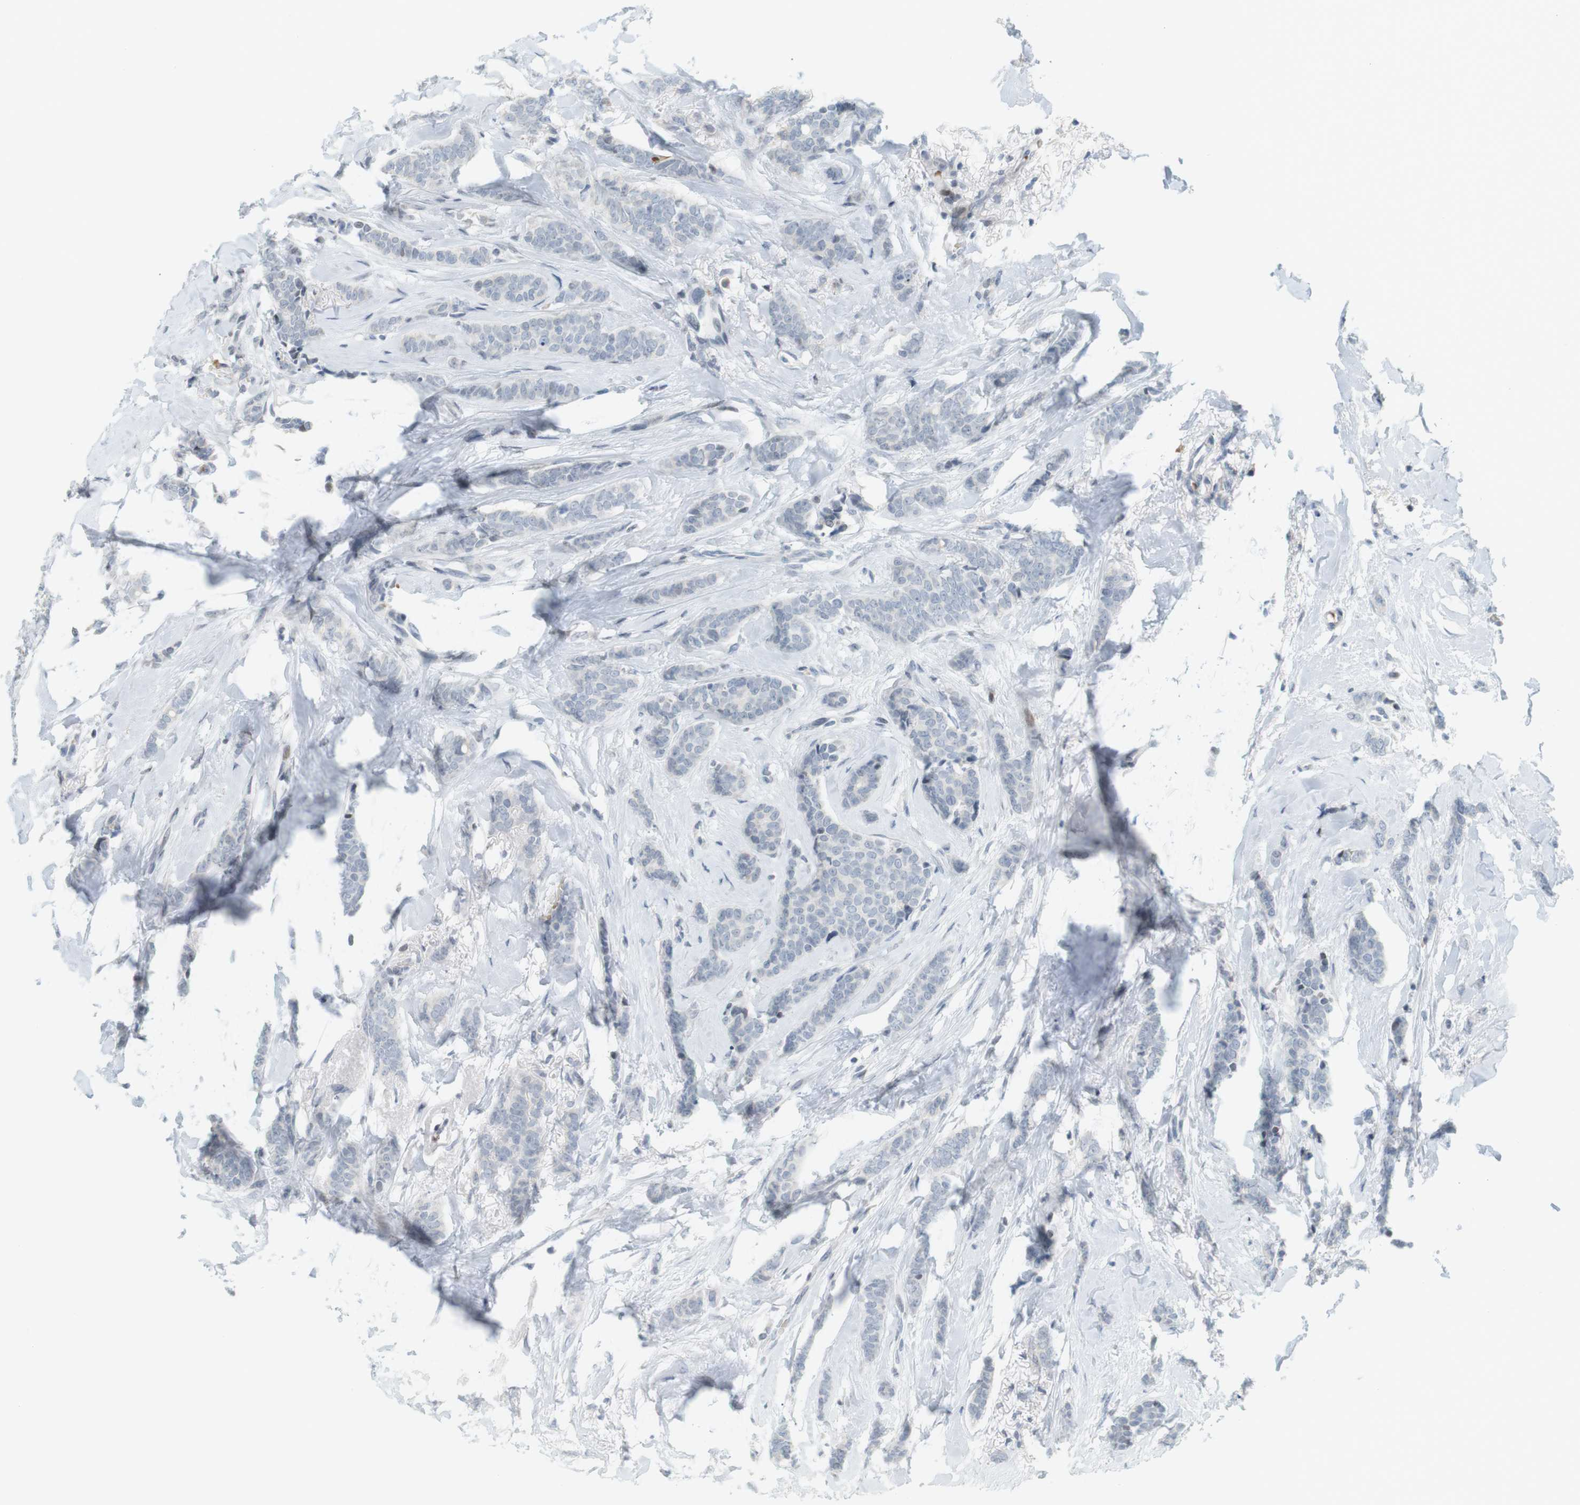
{"staining": {"intensity": "negative", "quantity": "none", "location": "none"}, "tissue": "breast cancer", "cell_type": "Tumor cells", "image_type": "cancer", "snomed": [{"axis": "morphology", "description": "Lobular carcinoma"}, {"axis": "topography", "description": "Skin"}, {"axis": "topography", "description": "Breast"}], "caption": "This histopathology image is of lobular carcinoma (breast) stained with immunohistochemistry to label a protein in brown with the nuclei are counter-stained blue. There is no expression in tumor cells. (Brightfield microscopy of DAB (3,3'-diaminobenzidine) immunohistochemistry (IHC) at high magnification).", "gene": "DMC1", "patient": {"sex": "female", "age": 46}}